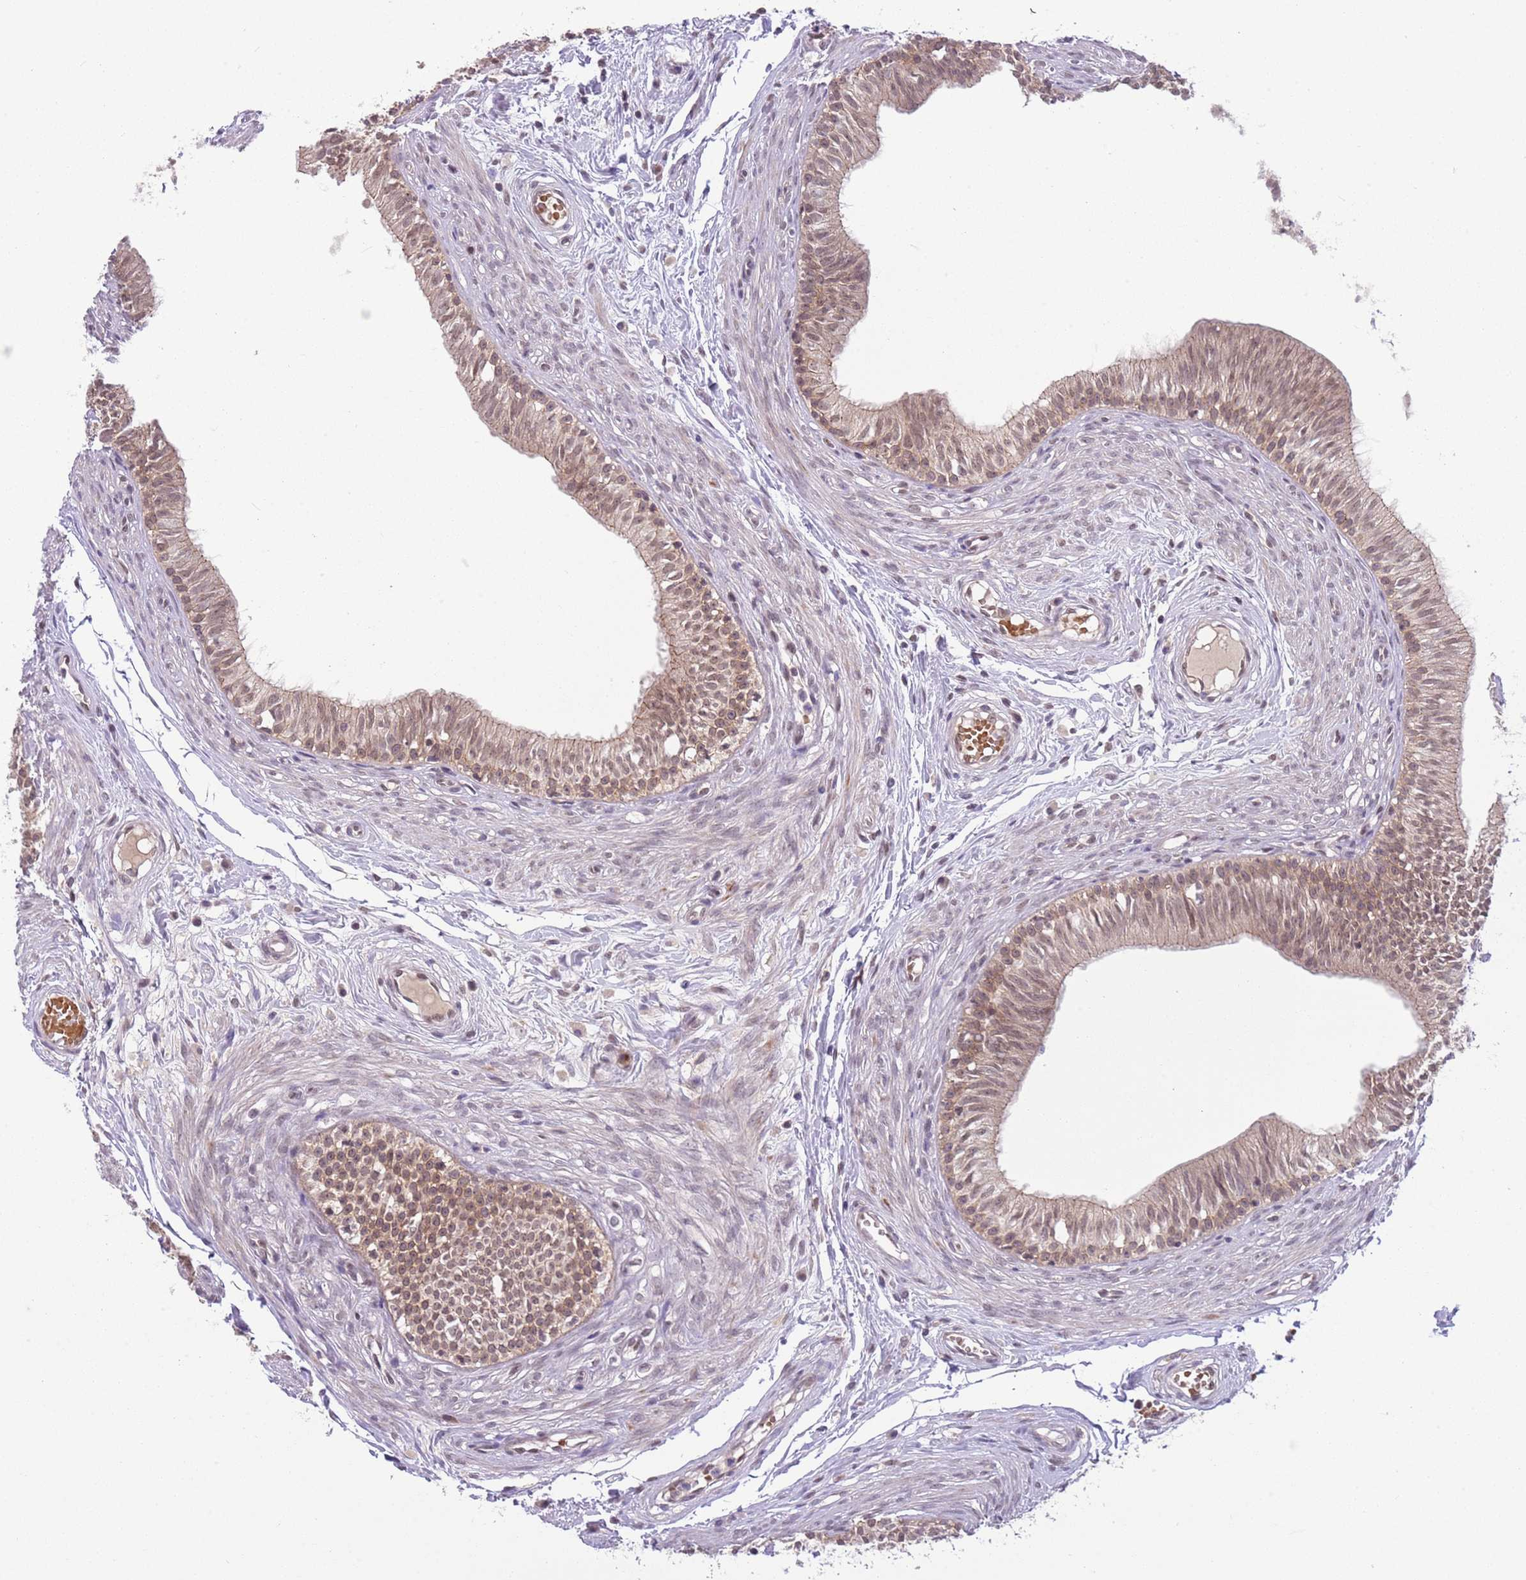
{"staining": {"intensity": "moderate", "quantity": ">75%", "location": "cytoplasmic/membranous,nuclear"}, "tissue": "epididymis", "cell_type": "Glandular cells", "image_type": "normal", "snomed": [{"axis": "morphology", "description": "Normal tissue, NOS"}, {"axis": "topography", "description": "Epididymis, spermatic cord, NOS"}], "caption": "Moderate cytoplasmic/membranous,nuclear protein expression is seen in about >75% of glandular cells in epididymis. Using DAB (3,3'-diaminobenzidine) (brown) and hematoxylin (blue) stains, captured at high magnification using brightfield microscopy.", "gene": "TM2D1", "patient": {"sex": "male", "age": 22}}